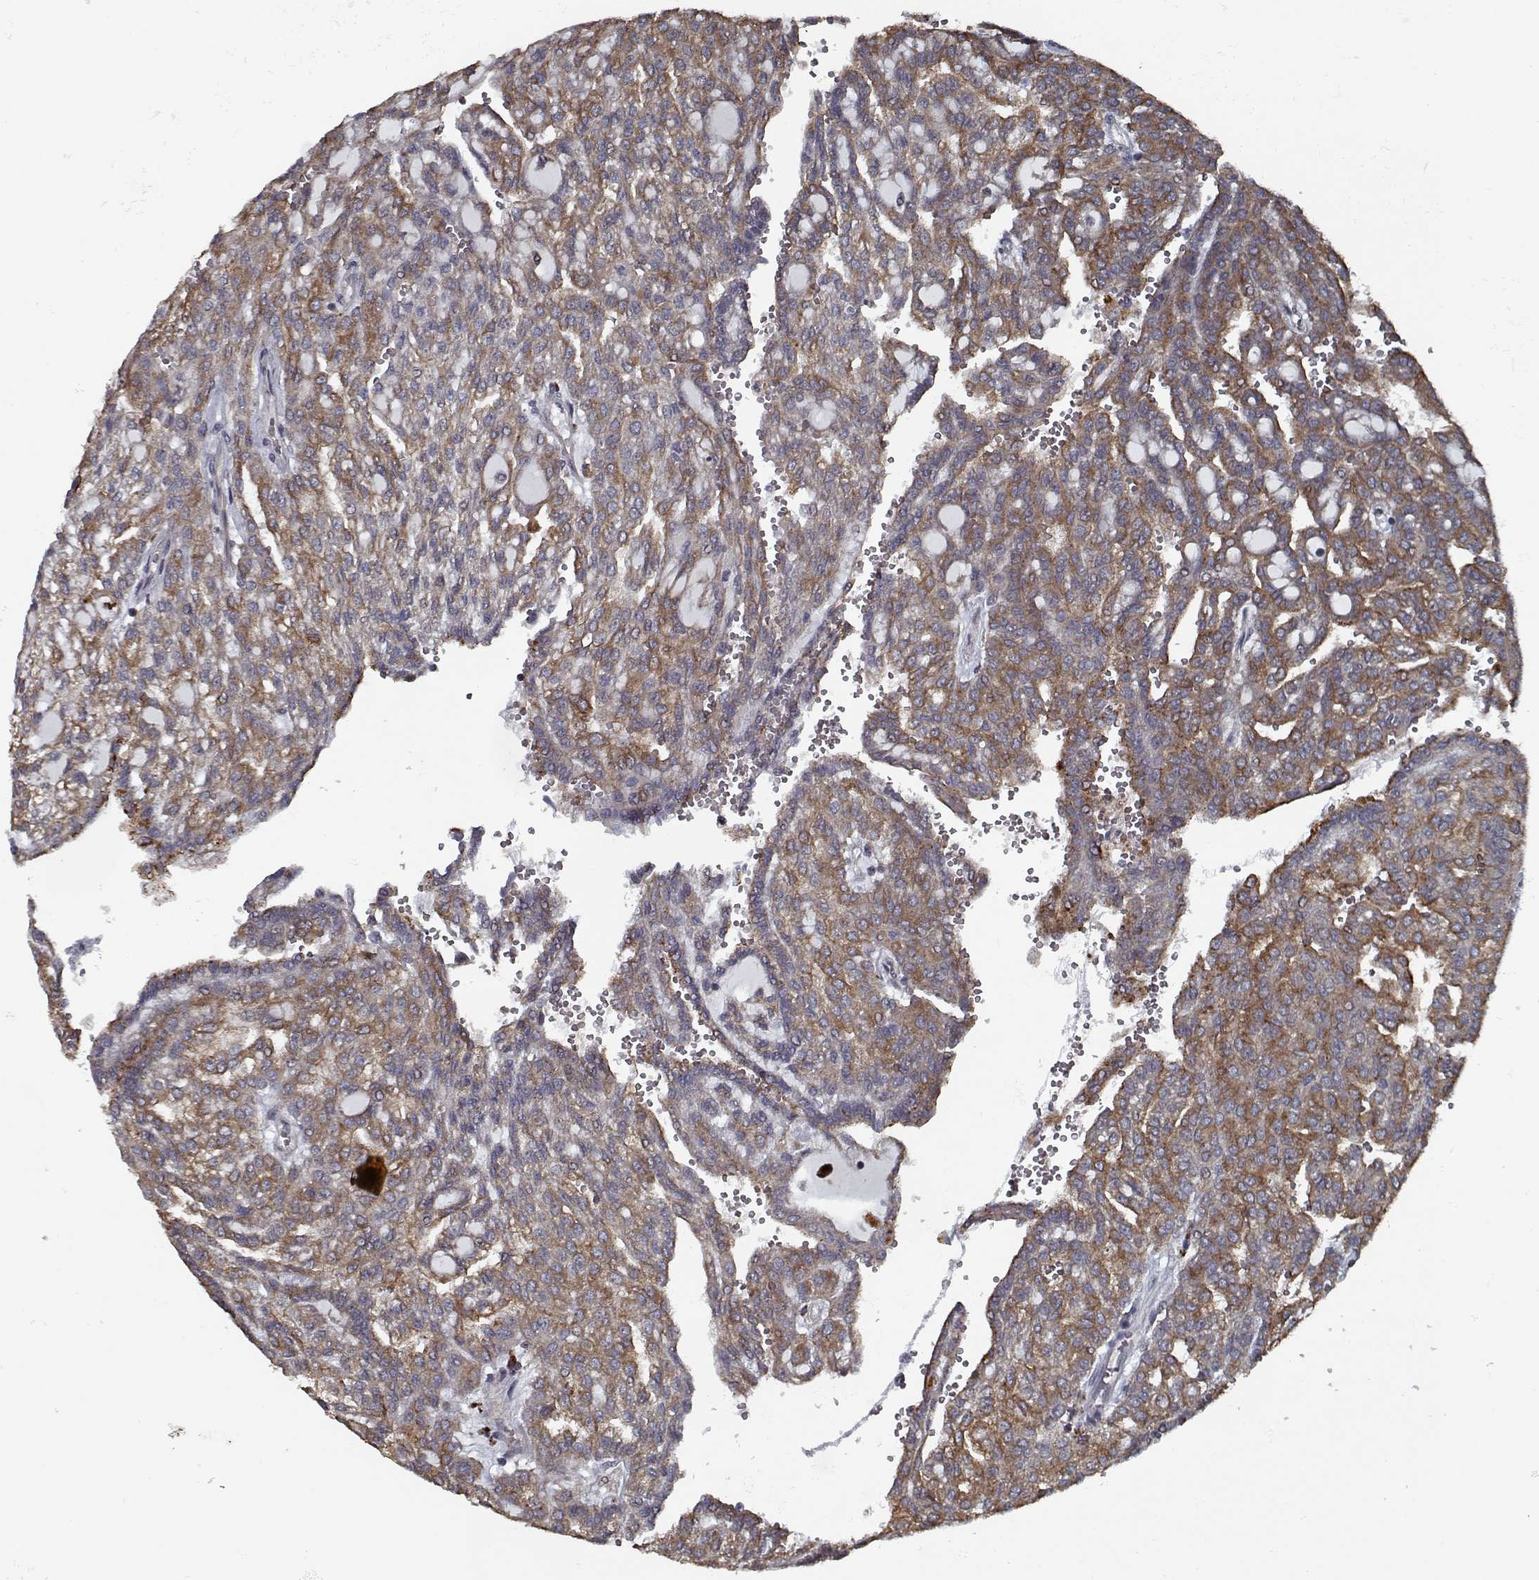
{"staining": {"intensity": "moderate", "quantity": ">75%", "location": "cytoplasmic/membranous"}, "tissue": "renal cancer", "cell_type": "Tumor cells", "image_type": "cancer", "snomed": [{"axis": "morphology", "description": "Adenocarcinoma, NOS"}, {"axis": "topography", "description": "Kidney"}], "caption": "The immunohistochemical stain shows moderate cytoplasmic/membranous staining in tumor cells of renal cancer (adenocarcinoma) tissue.", "gene": "NLK", "patient": {"sex": "male", "age": 63}}